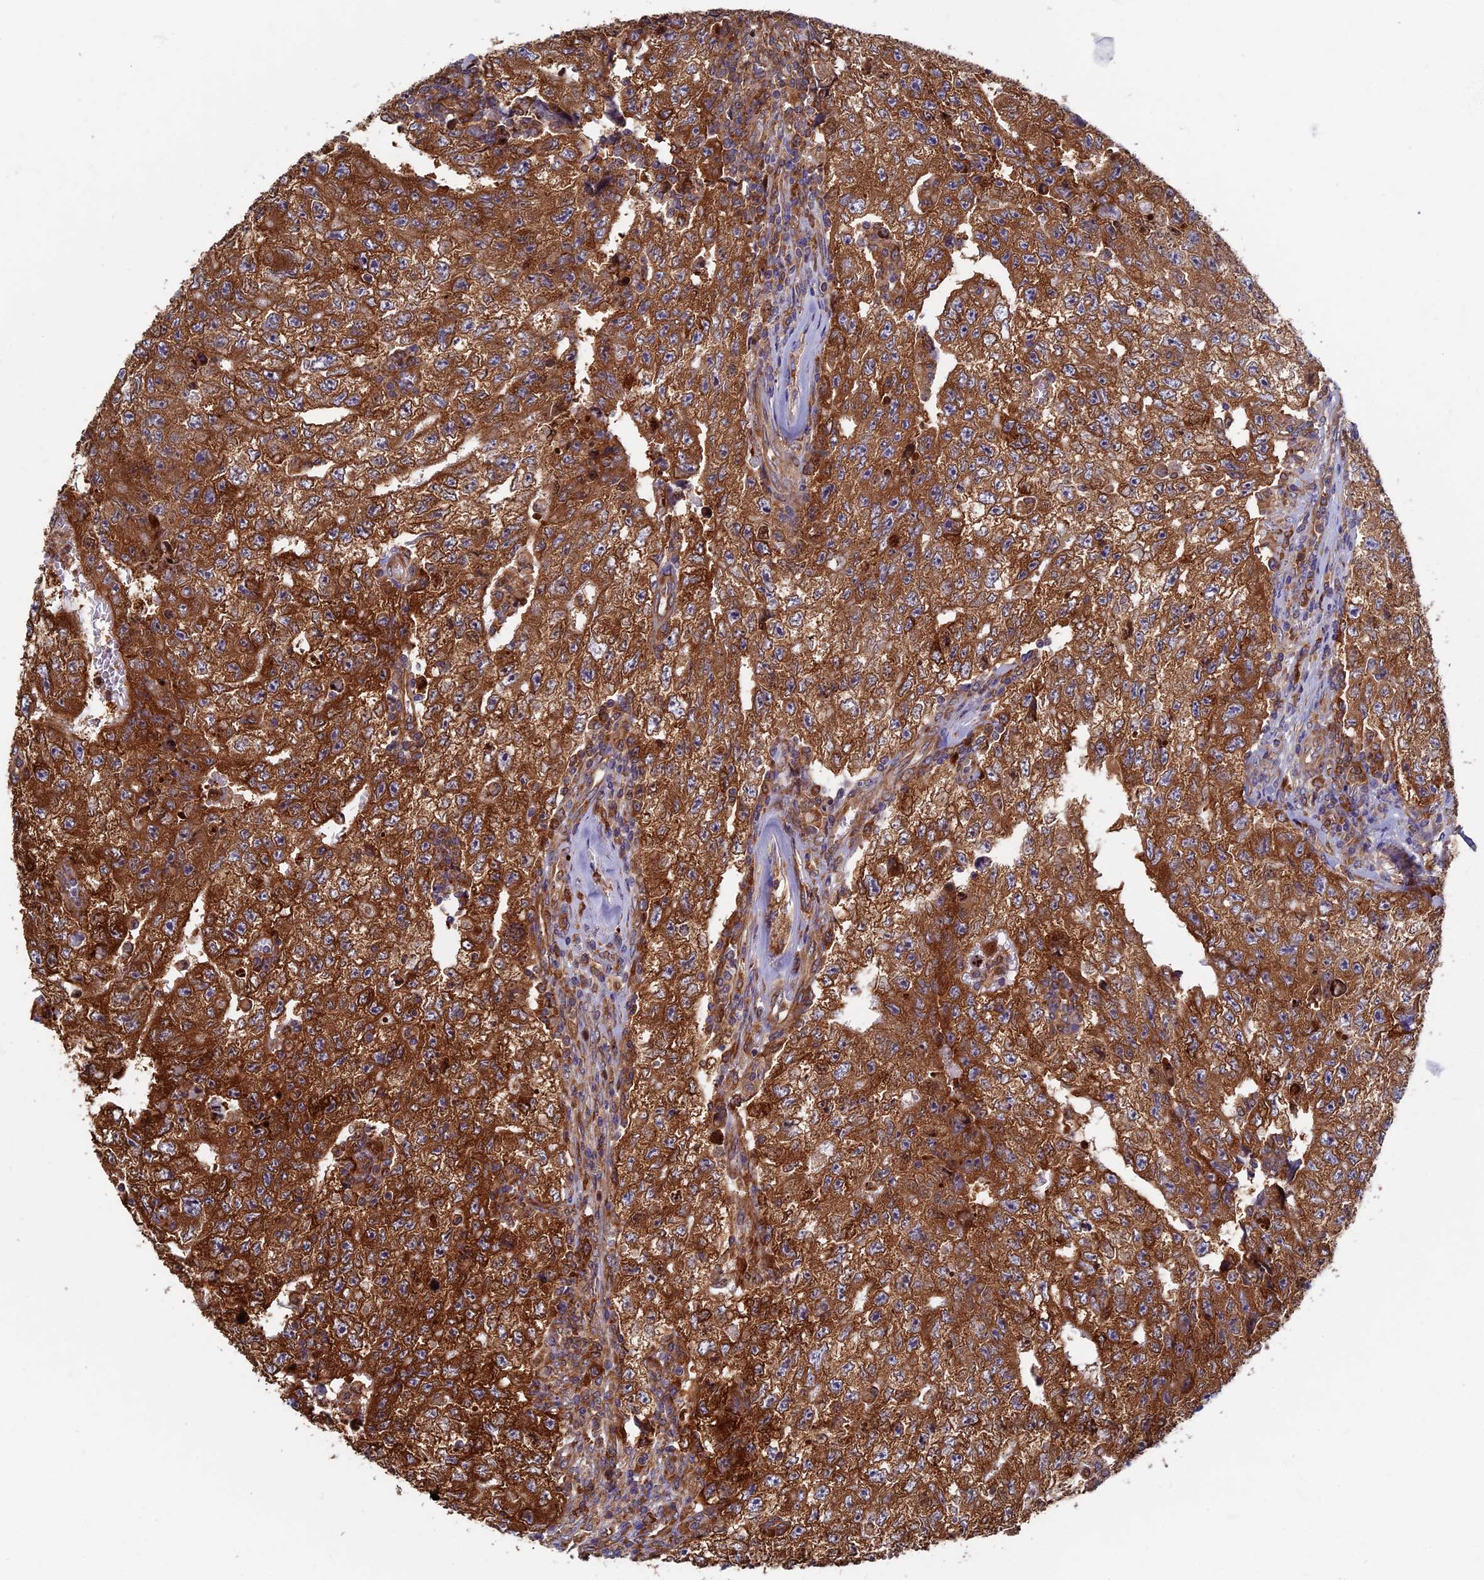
{"staining": {"intensity": "strong", "quantity": ">75%", "location": "cytoplasmic/membranous,nuclear"}, "tissue": "testis cancer", "cell_type": "Tumor cells", "image_type": "cancer", "snomed": [{"axis": "morphology", "description": "Carcinoma, Embryonal, NOS"}, {"axis": "topography", "description": "Testis"}], "caption": "Testis cancer was stained to show a protein in brown. There is high levels of strong cytoplasmic/membranous and nuclear positivity in approximately >75% of tumor cells.", "gene": "YBX1", "patient": {"sex": "male", "age": 17}}